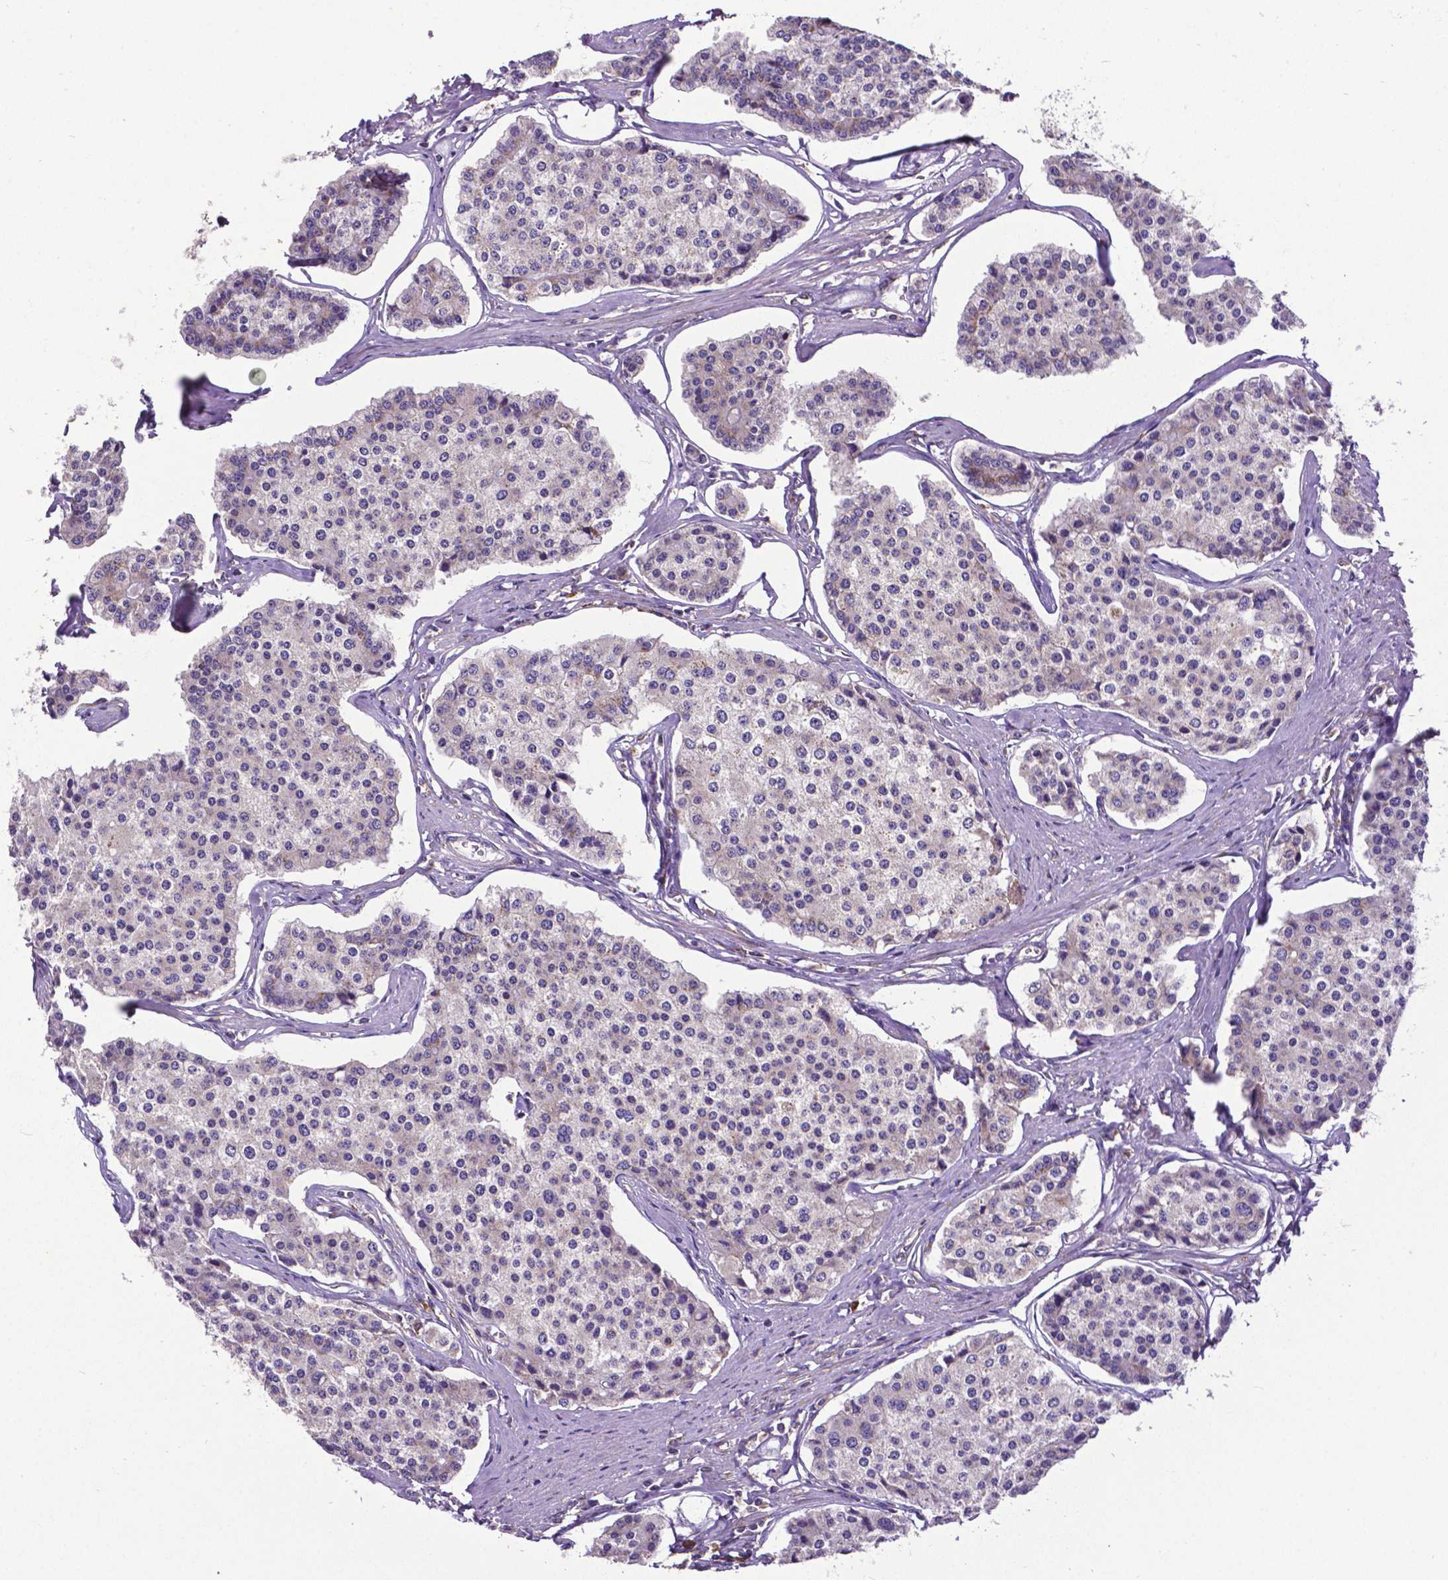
{"staining": {"intensity": "negative", "quantity": "none", "location": "none"}, "tissue": "carcinoid", "cell_type": "Tumor cells", "image_type": "cancer", "snomed": [{"axis": "morphology", "description": "Carcinoid, malignant, NOS"}, {"axis": "topography", "description": "Small intestine"}], "caption": "Tumor cells show no significant protein expression in carcinoid (malignant).", "gene": "MTDH", "patient": {"sex": "female", "age": 65}}